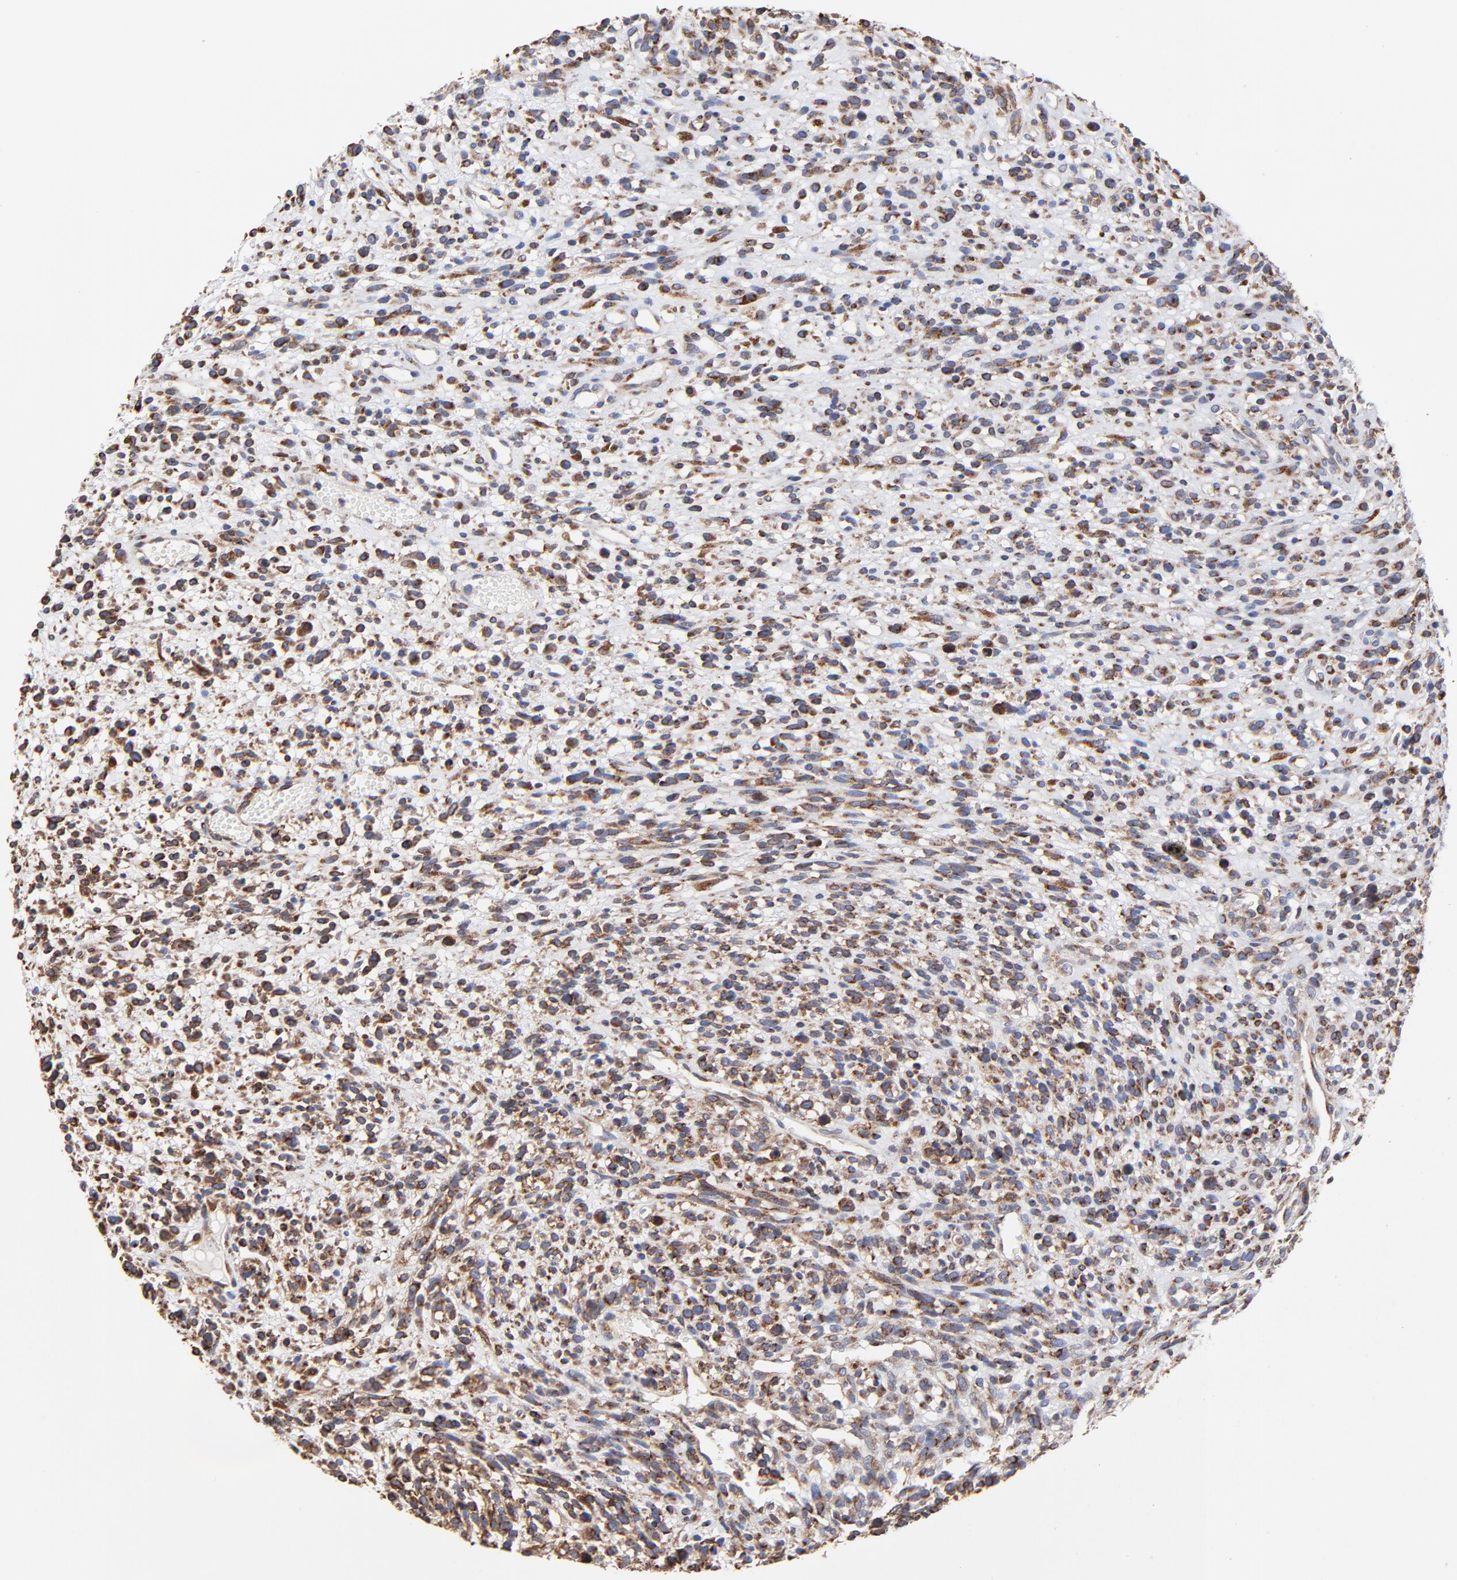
{"staining": {"intensity": "moderate", "quantity": ">75%", "location": "cytoplasmic/membranous"}, "tissue": "glioma", "cell_type": "Tumor cells", "image_type": "cancer", "snomed": [{"axis": "morphology", "description": "Glioma, malignant, High grade"}, {"axis": "topography", "description": "Brain"}], "caption": "Protein expression analysis of human high-grade glioma (malignant) reveals moderate cytoplasmic/membranous staining in approximately >75% of tumor cells.", "gene": "LMAN1", "patient": {"sex": "male", "age": 66}}